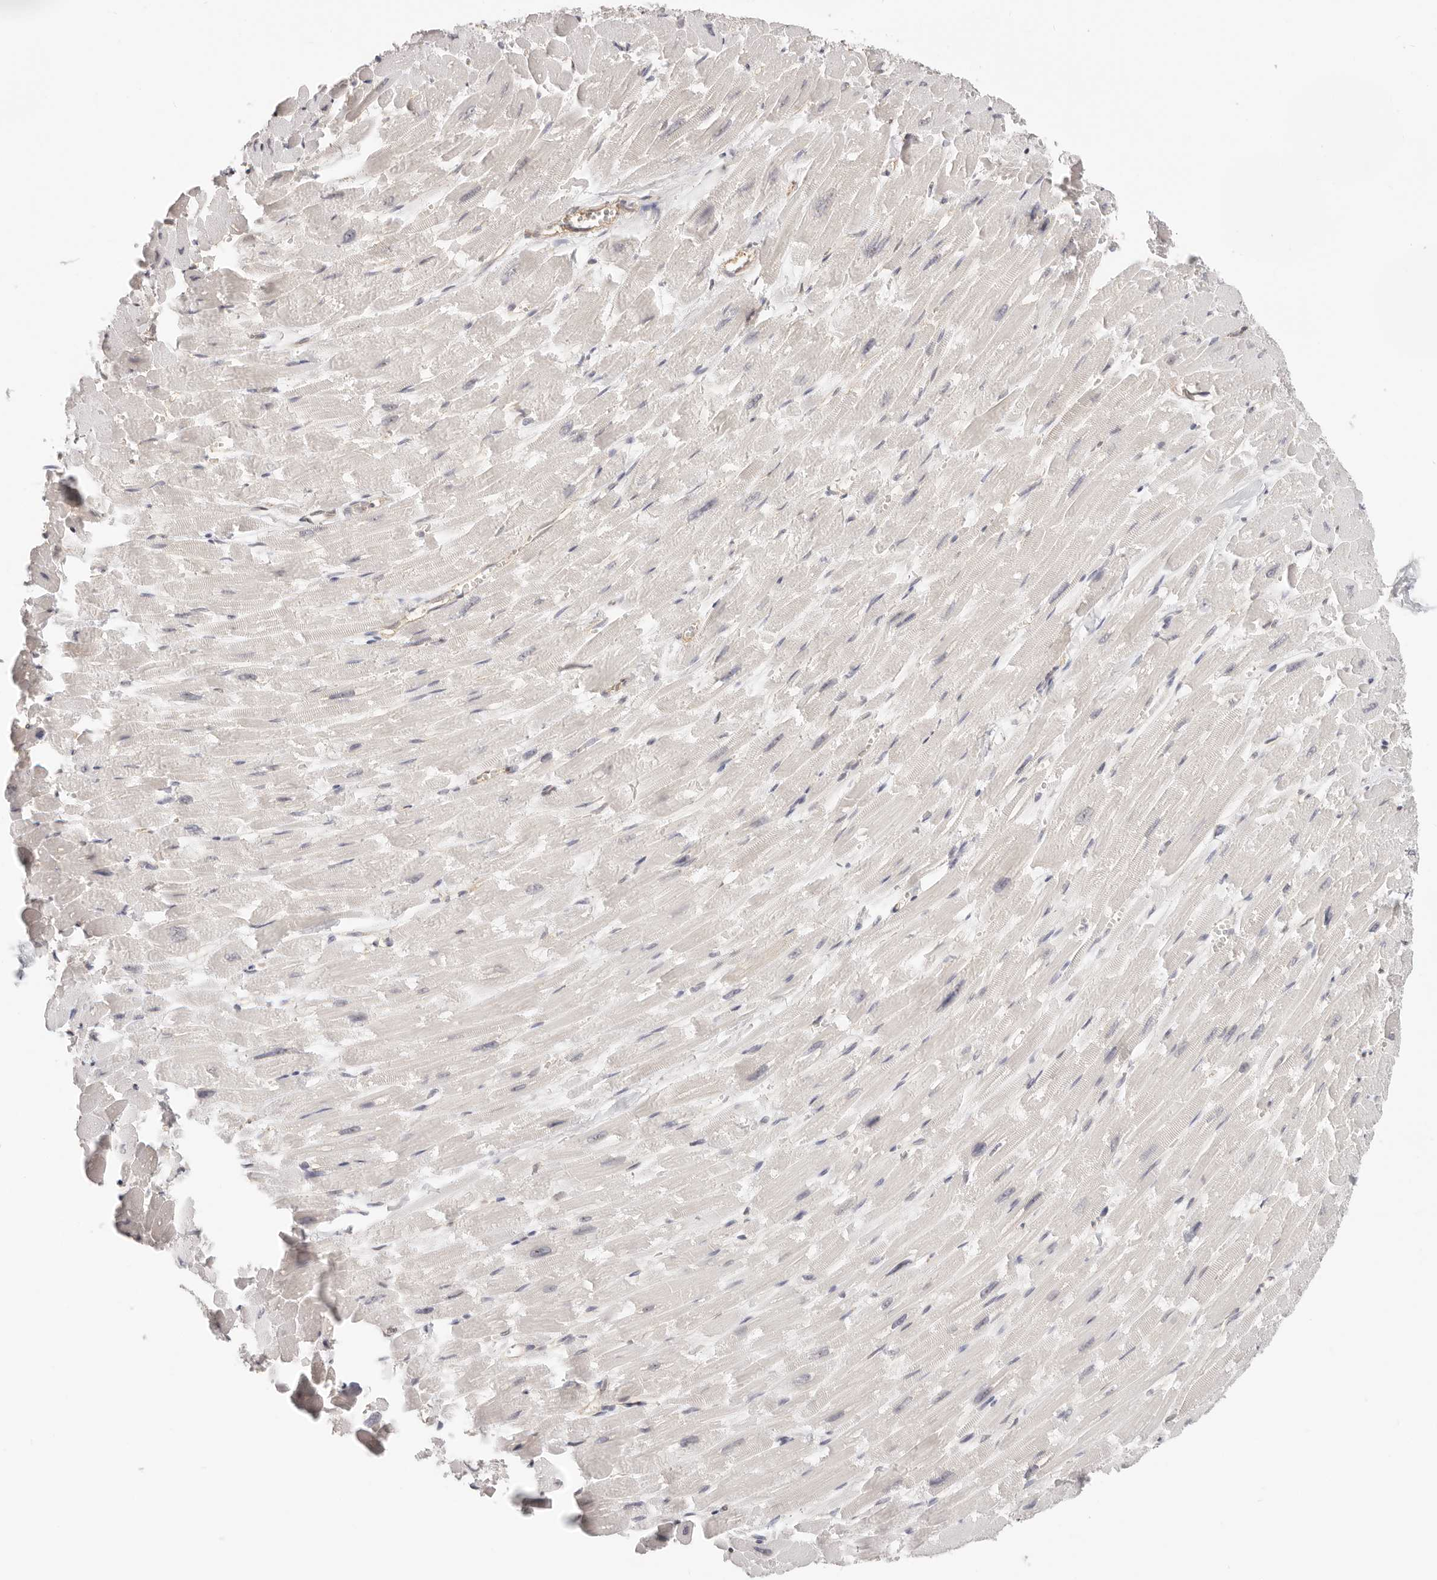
{"staining": {"intensity": "negative", "quantity": "none", "location": "none"}, "tissue": "heart muscle", "cell_type": "Cardiomyocytes", "image_type": "normal", "snomed": [{"axis": "morphology", "description": "Normal tissue, NOS"}, {"axis": "topography", "description": "Heart"}], "caption": "This is an immunohistochemistry (IHC) histopathology image of benign heart muscle. There is no positivity in cardiomyocytes.", "gene": "AFDN", "patient": {"sex": "male", "age": 54}}